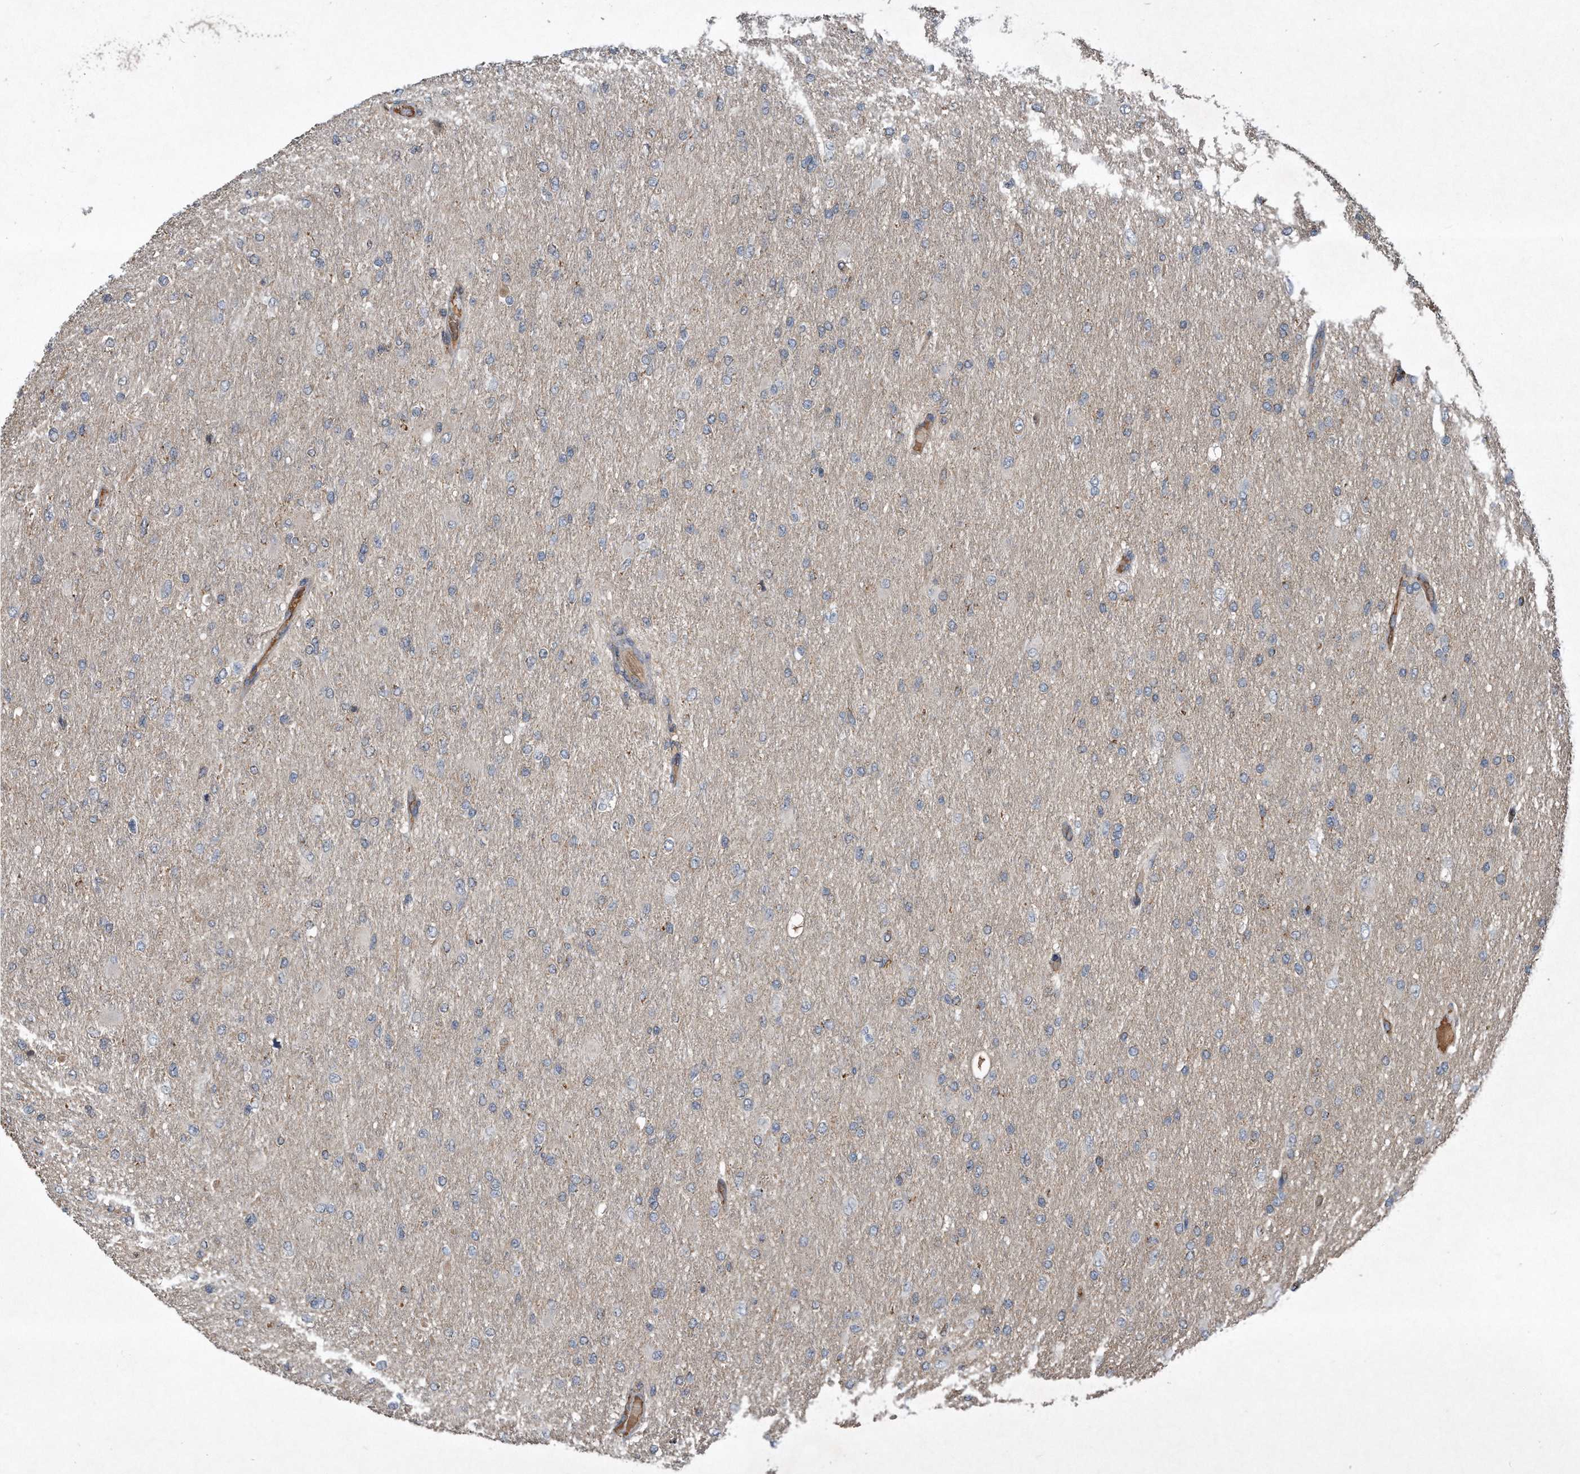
{"staining": {"intensity": "negative", "quantity": "none", "location": "none"}, "tissue": "glioma", "cell_type": "Tumor cells", "image_type": "cancer", "snomed": [{"axis": "morphology", "description": "Glioma, malignant, High grade"}, {"axis": "topography", "description": "Cerebral cortex"}], "caption": "Tumor cells show no significant expression in high-grade glioma (malignant).", "gene": "SDHA", "patient": {"sex": "female", "age": 36}}